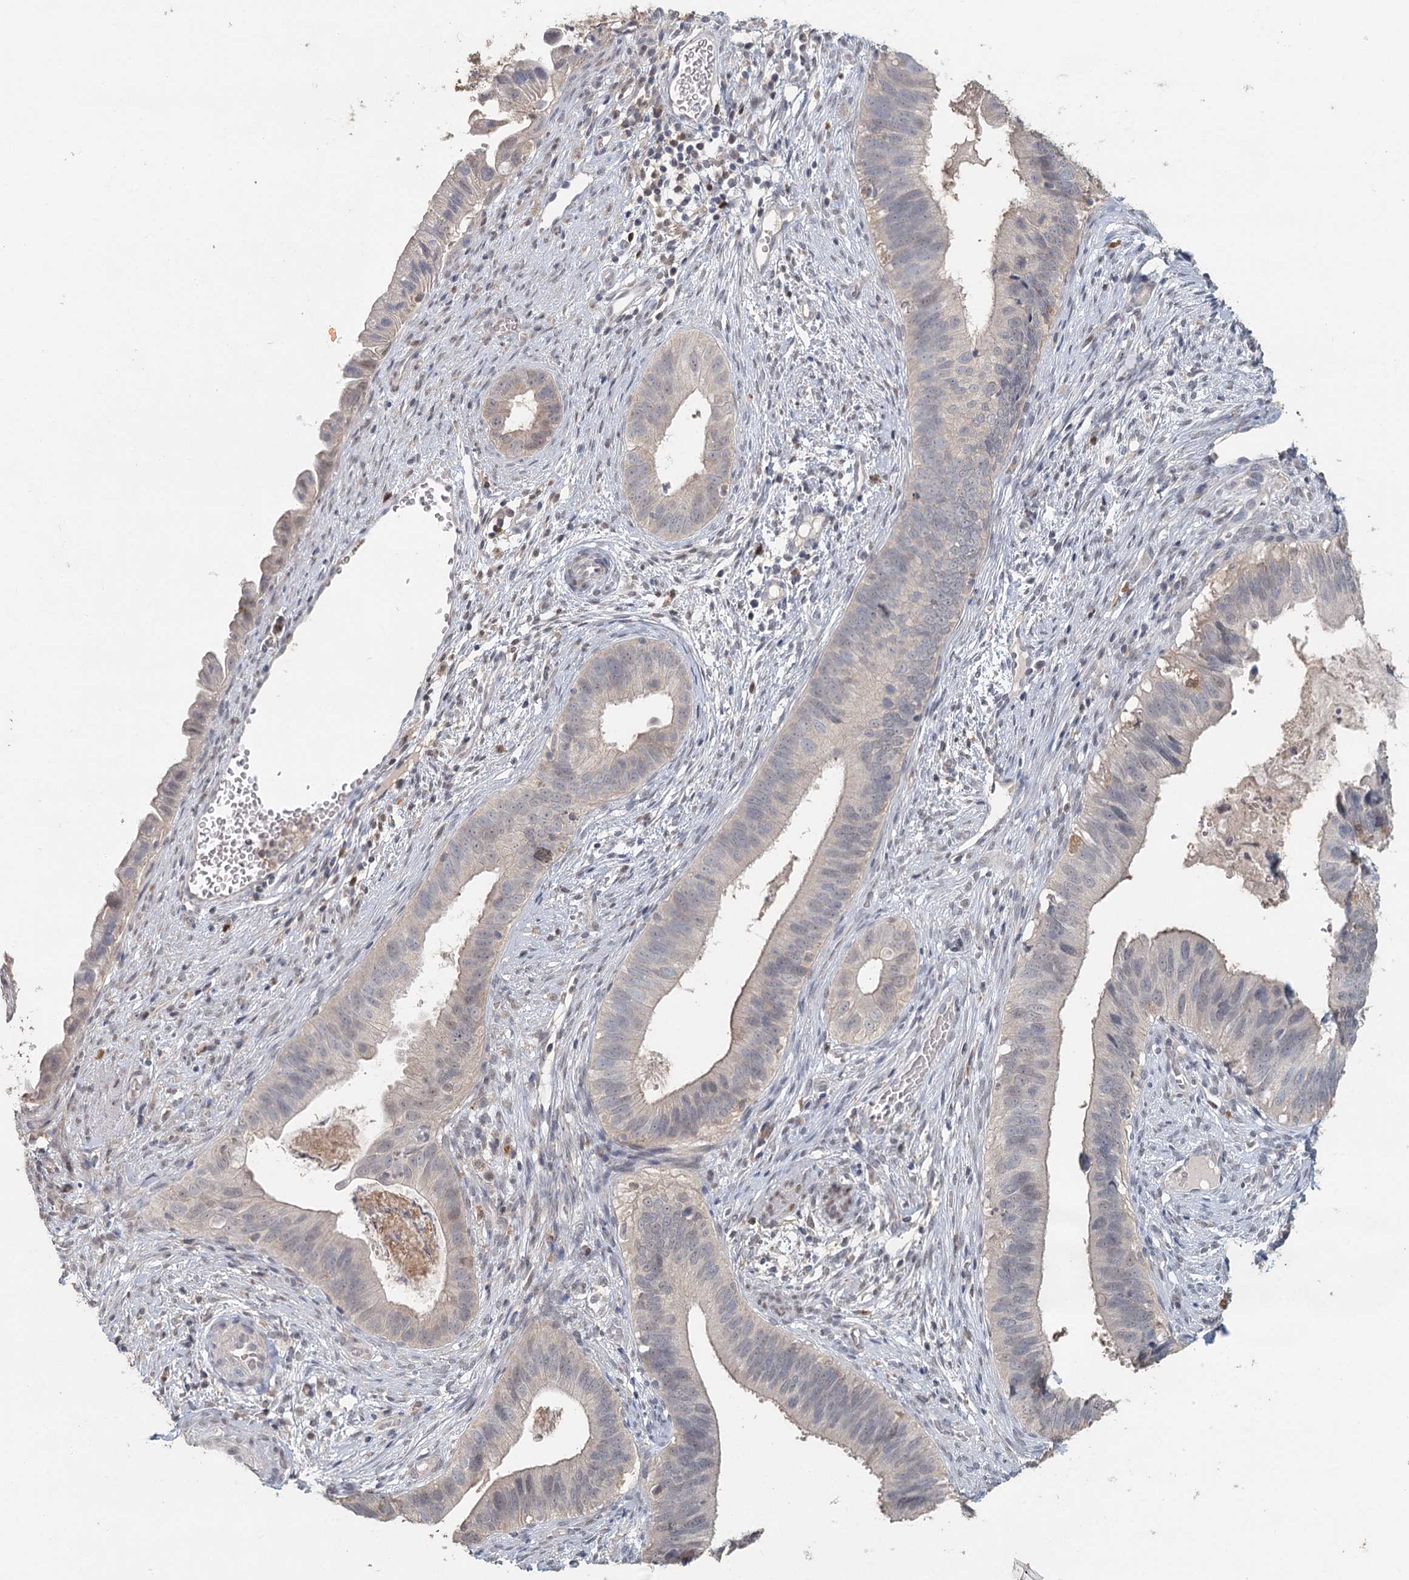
{"staining": {"intensity": "negative", "quantity": "none", "location": "none"}, "tissue": "cervical cancer", "cell_type": "Tumor cells", "image_type": "cancer", "snomed": [{"axis": "morphology", "description": "Adenocarcinoma, NOS"}, {"axis": "topography", "description": "Cervix"}], "caption": "Protein analysis of cervical cancer (adenocarcinoma) displays no significant staining in tumor cells.", "gene": "ADK", "patient": {"sex": "female", "age": 42}}